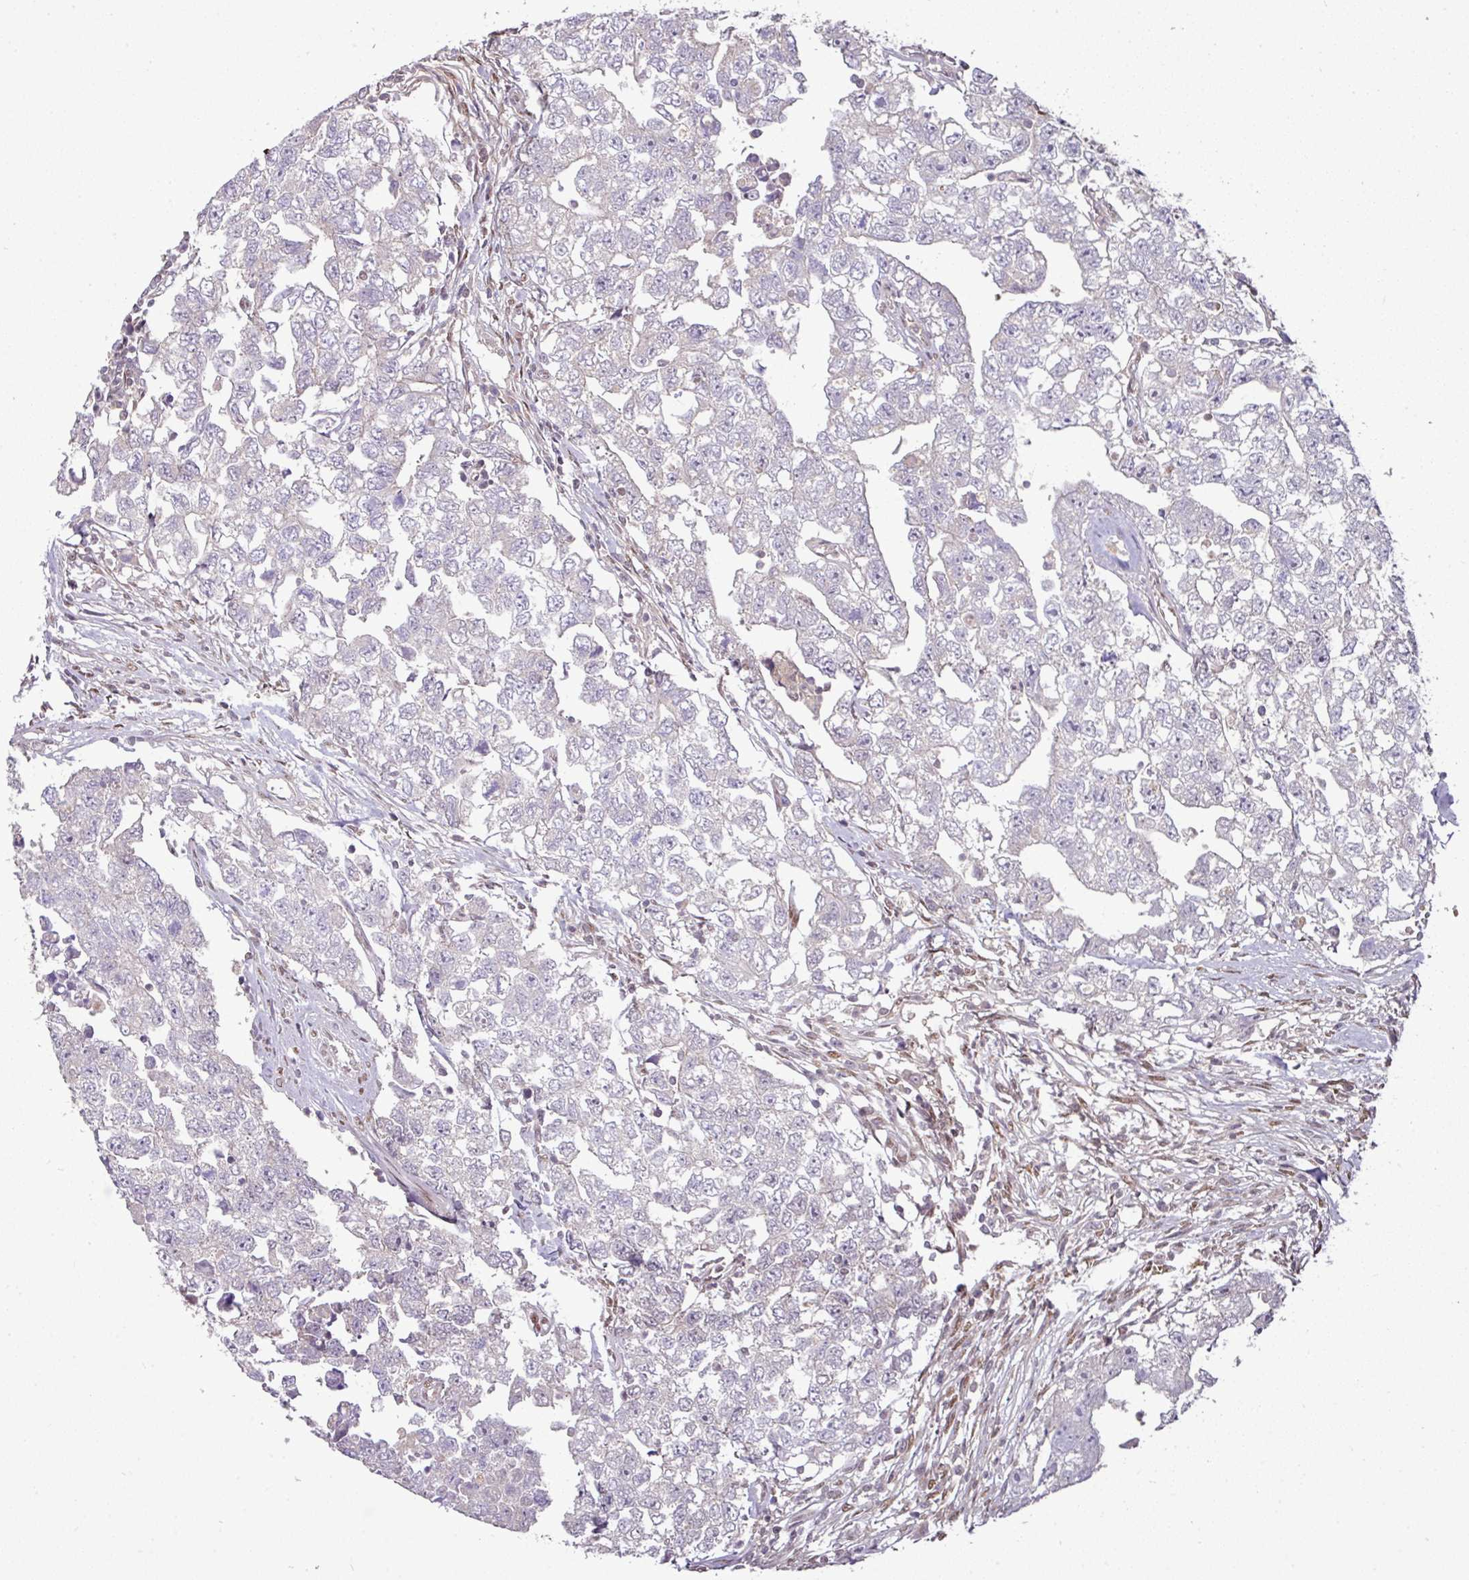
{"staining": {"intensity": "negative", "quantity": "none", "location": "none"}, "tissue": "testis cancer", "cell_type": "Tumor cells", "image_type": "cancer", "snomed": [{"axis": "morphology", "description": "Carcinoma, Embryonal, NOS"}, {"axis": "topography", "description": "Testis"}], "caption": "Immunohistochemical staining of testis cancer (embryonal carcinoma) displays no significant positivity in tumor cells.", "gene": "CIC", "patient": {"sex": "male", "age": 22}}